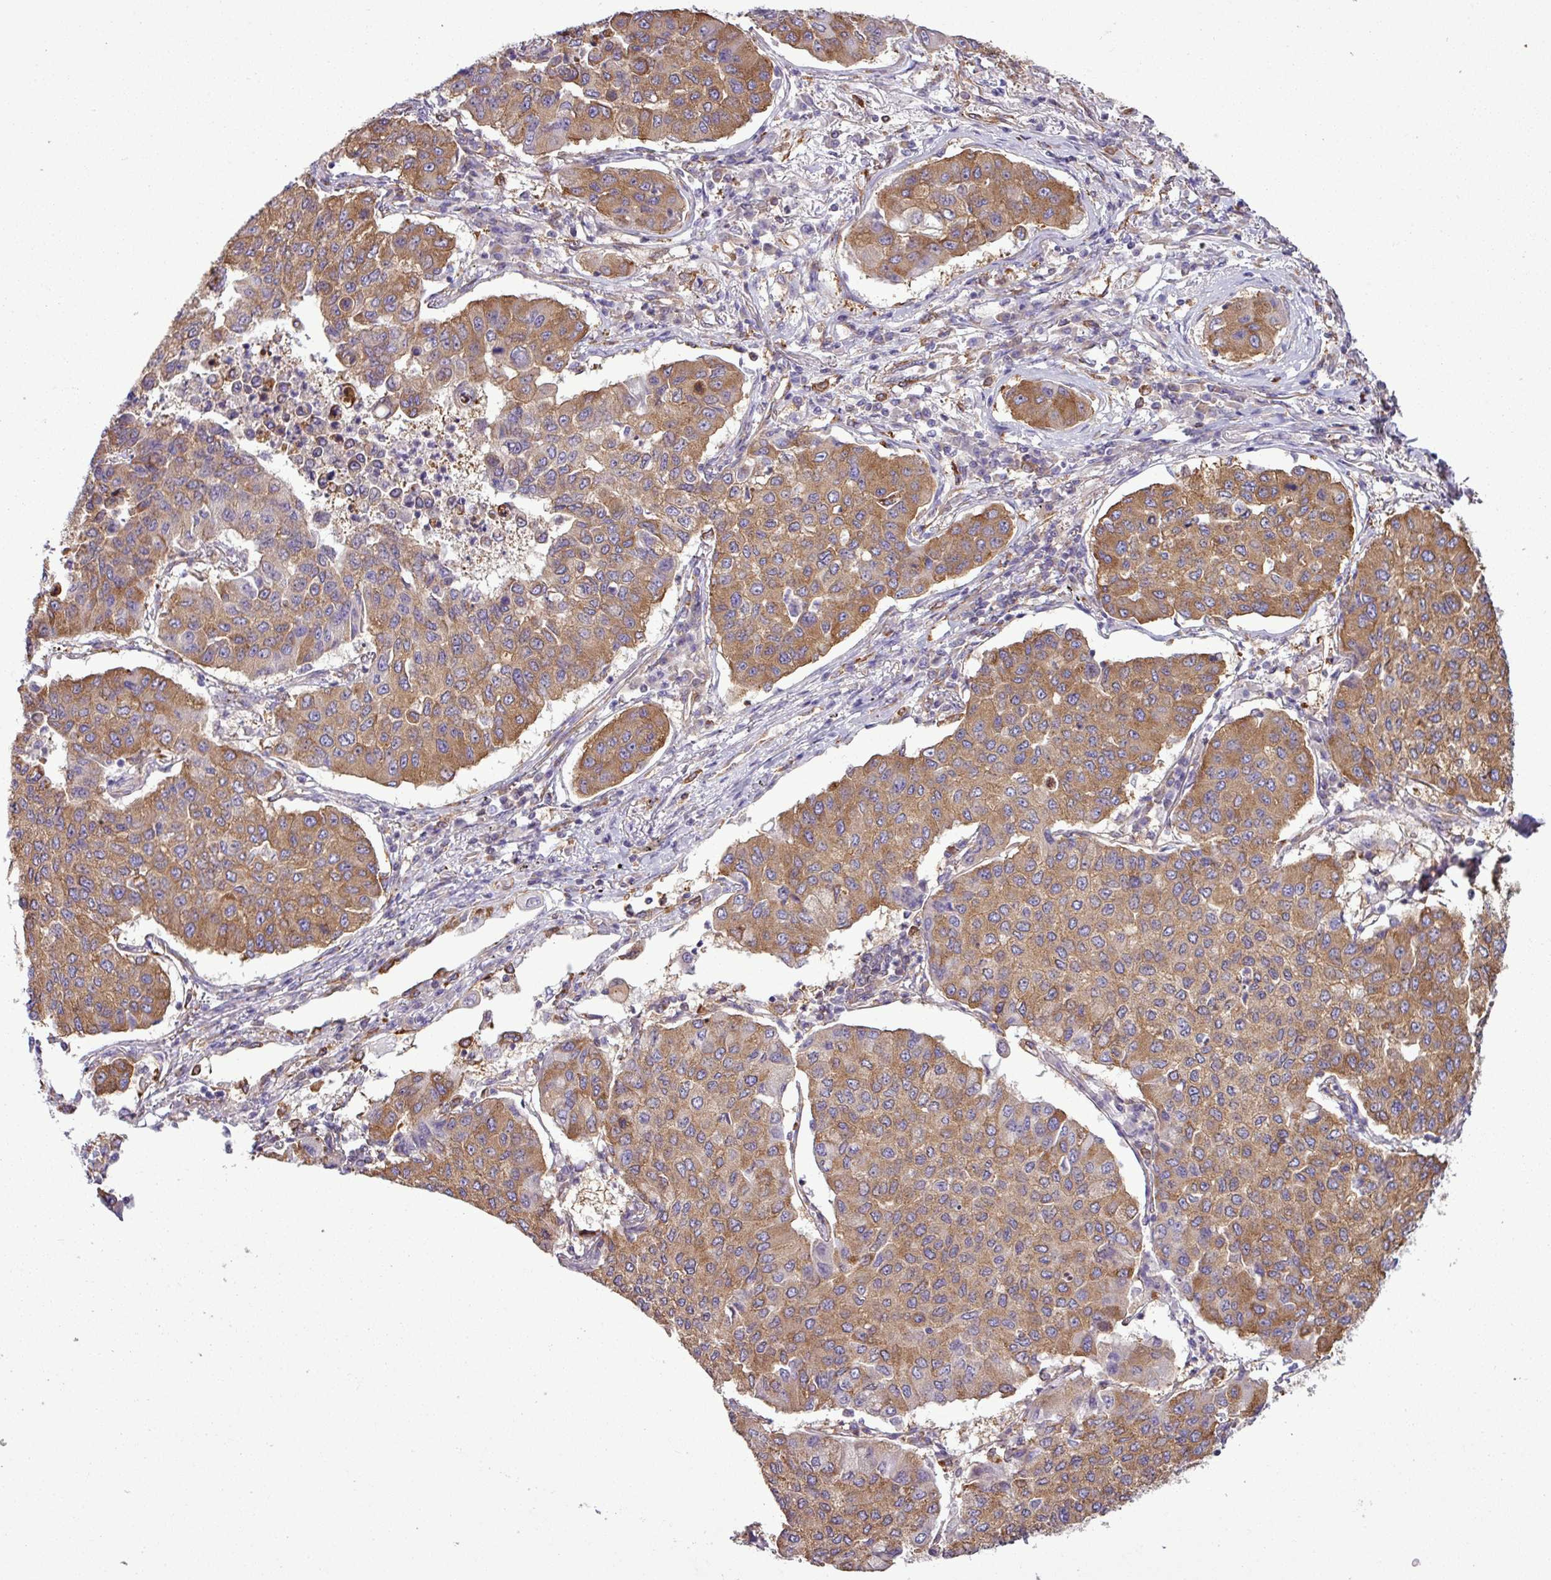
{"staining": {"intensity": "moderate", "quantity": ">75%", "location": "cytoplasmic/membranous"}, "tissue": "lung cancer", "cell_type": "Tumor cells", "image_type": "cancer", "snomed": [{"axis": "morphology", "description": "Squamous cell carcinoma, NOS"}, {"axis": "topography", "description": "Lung"}], "caption": "The micrograph shows immunohistochemical staining of lung cancer. There is moderate cytoplasmic/membranous staining is seen in approximately >75% of tumor cells.", "gene": "PACSIN2", "patient": {"sex": "male", "age": 74}}